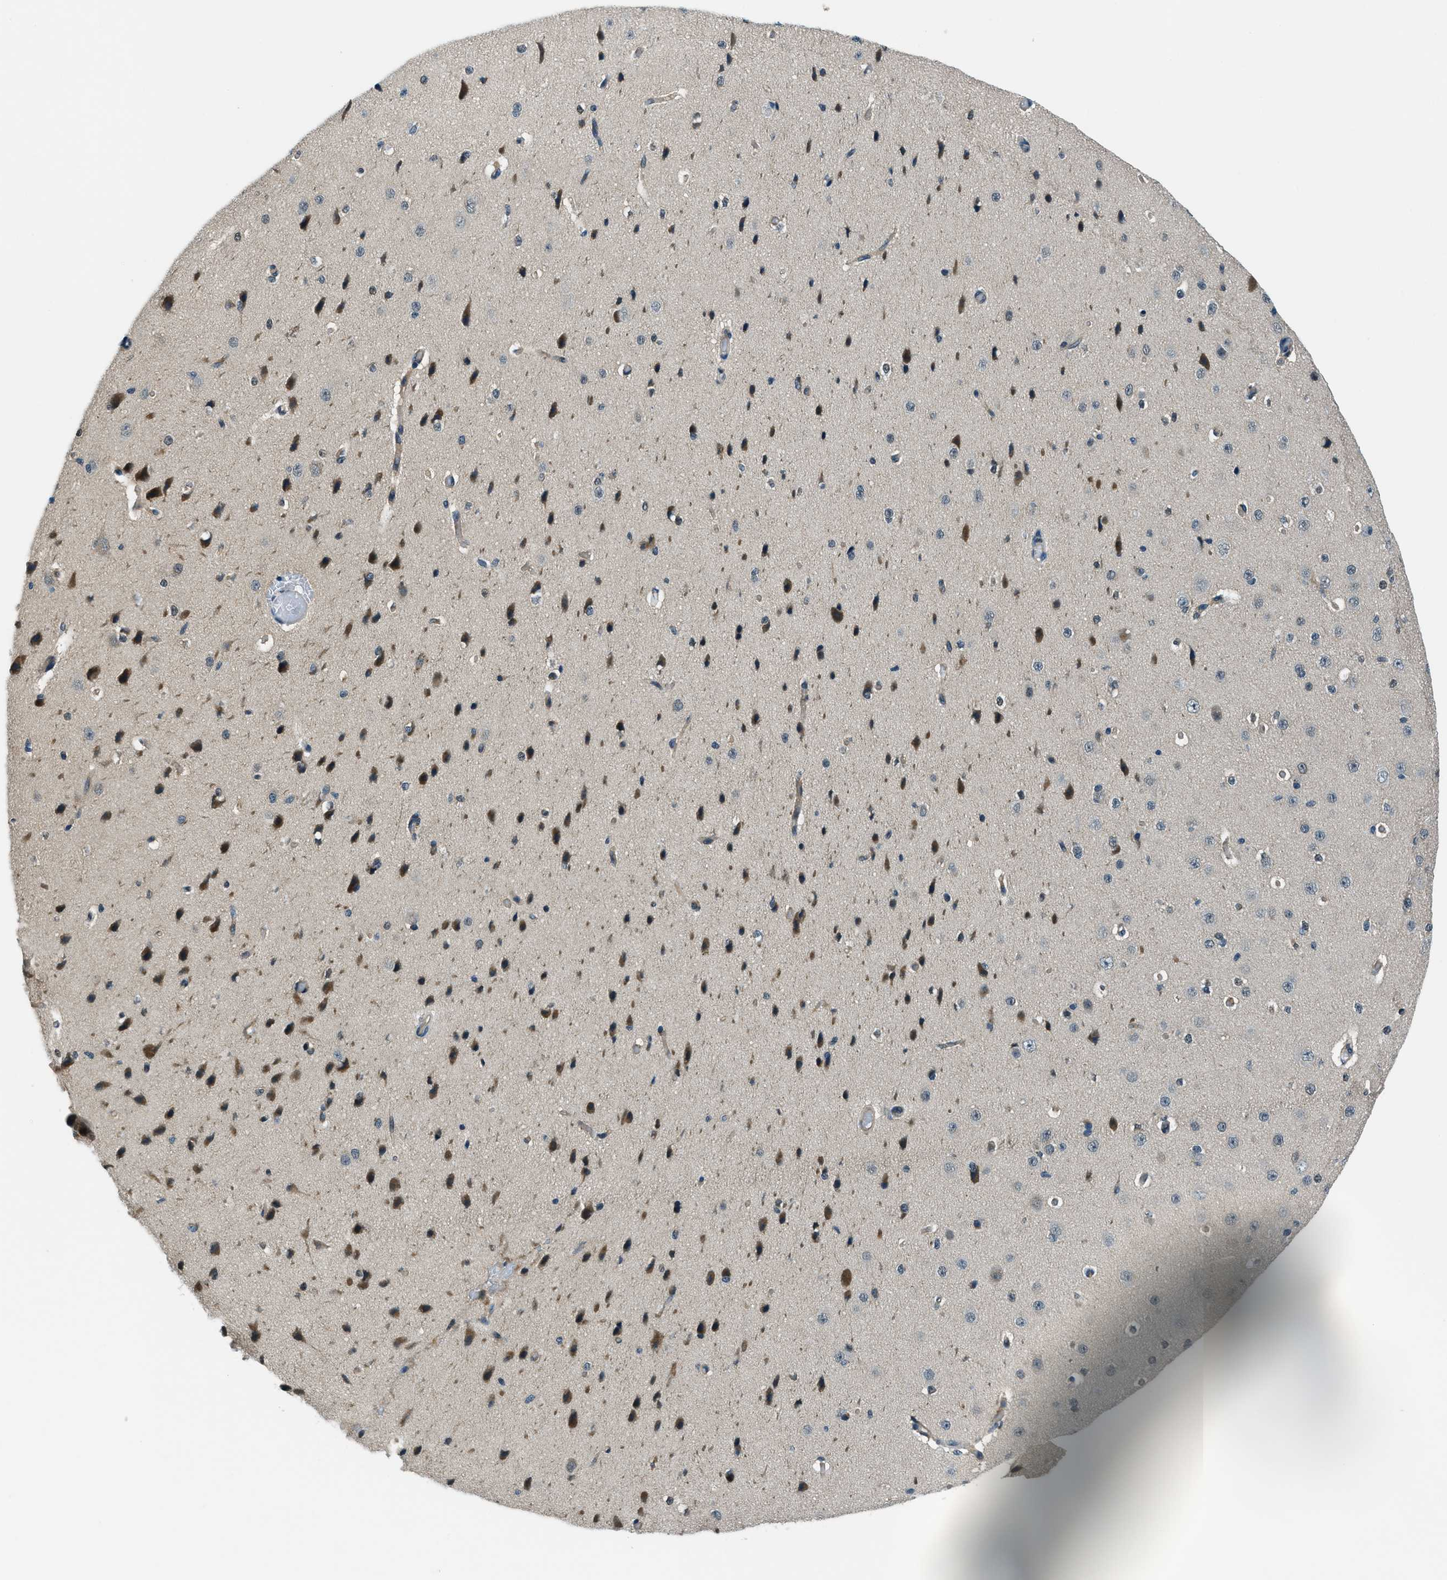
{"staining": {"intensity": "negative", "quantity": "none", "location": "none"}, "tissue": "cerebral cortex", "cell_type": "Endothelial cells", "image_type": "normal", "snomed": [{"axis": "morphology", "description": "Normal tissue, NOS"}, {"axis": "morphology", "description": "Developmental malformation"}, {"axis": "topography", "description": "Cerebral cortex"}], "caption": "Immunohistochemistry (IHC) image of benign human cerebral cortex stained for a protein (brown), which demonstrates no expression in endothelial cells. (Immunohistochemistry (IHC), brightfield microscopy, high magnification).", "gene": "GINM1", "patient": {"sex": "female", "age": 30}}